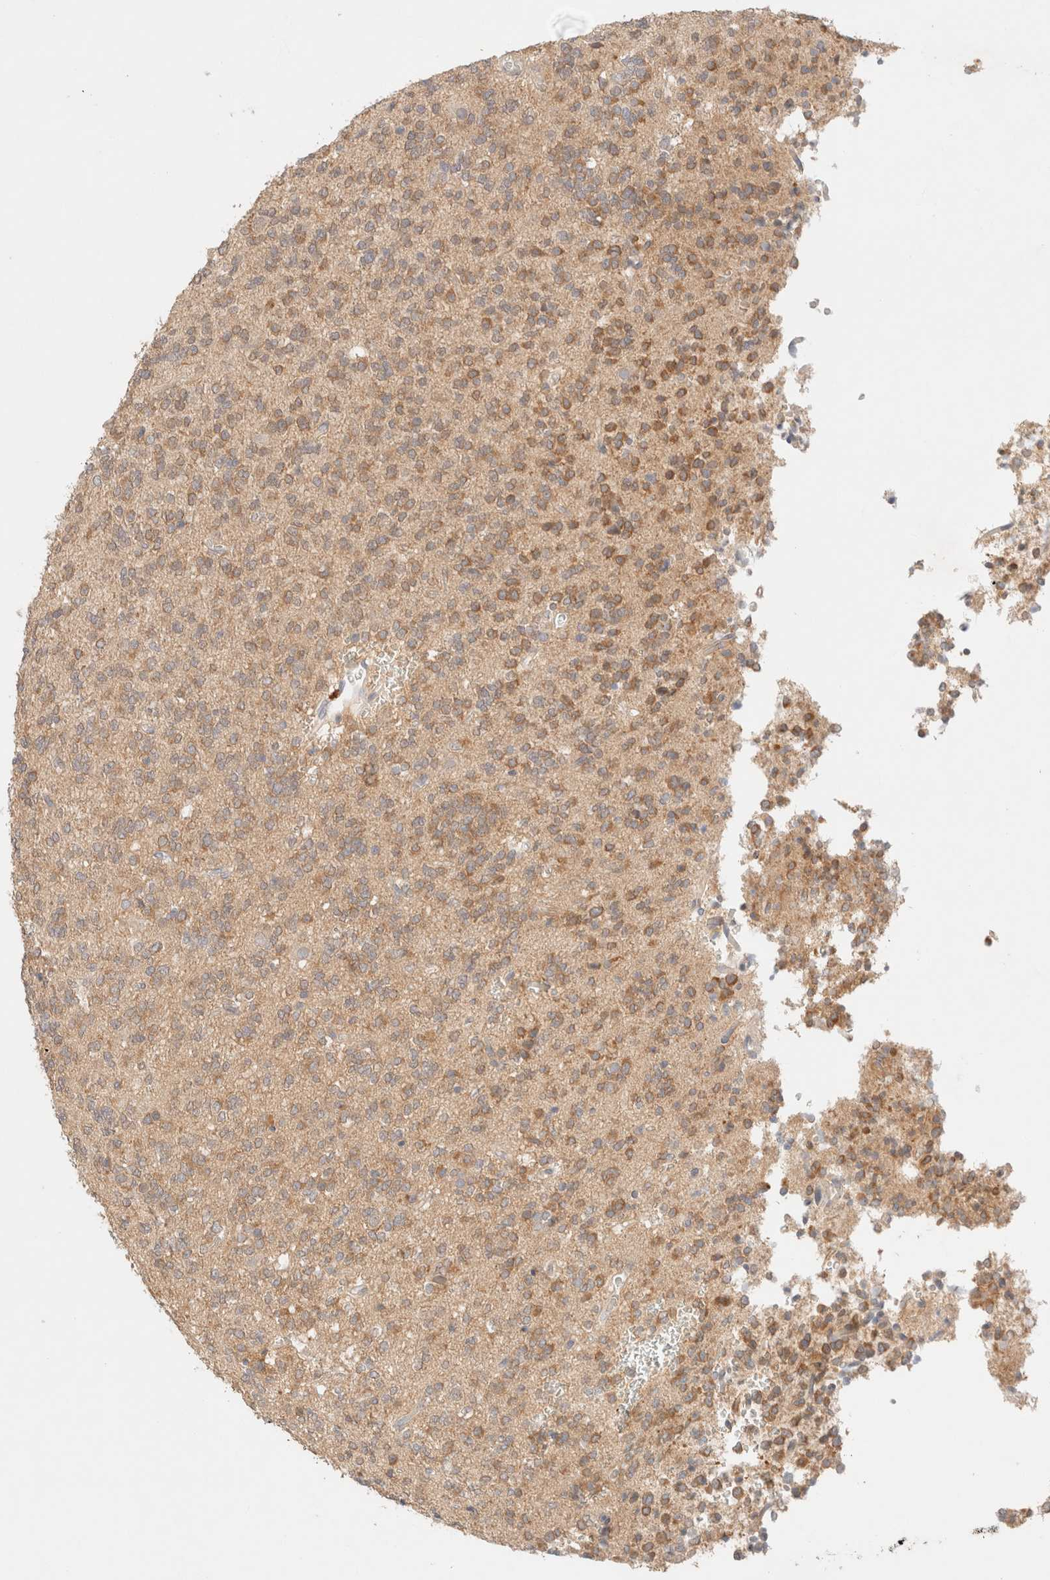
{"staining": {"intensity": "moderate", "quantity": "25%-75%", "location": "cytoplasmic/membranous"}, "tissue": "glioma", "cell_type": "Tumor cells", "image_type": "cancer", "snomed": [{"axis": "morphology", "description": "Glioma, malignant, Low grade"}, {"axis": "topography", "description": "Brain"}], "caption": "High-magnification brightfield microscopy of malignant glioma (low-grade) stained with DAB (brown) and counterstained with hematoxylin (blue). tumor cells exhibit moderate cytoplasmic/membranous expression is present in about25%-75% of cells. (Stains: DAB in brown, nuclei in blue, Microscopy: brightfield microscopy at high magnification).", "gene": "SARM1", "patient": {"sex": "male", "age": 38}}